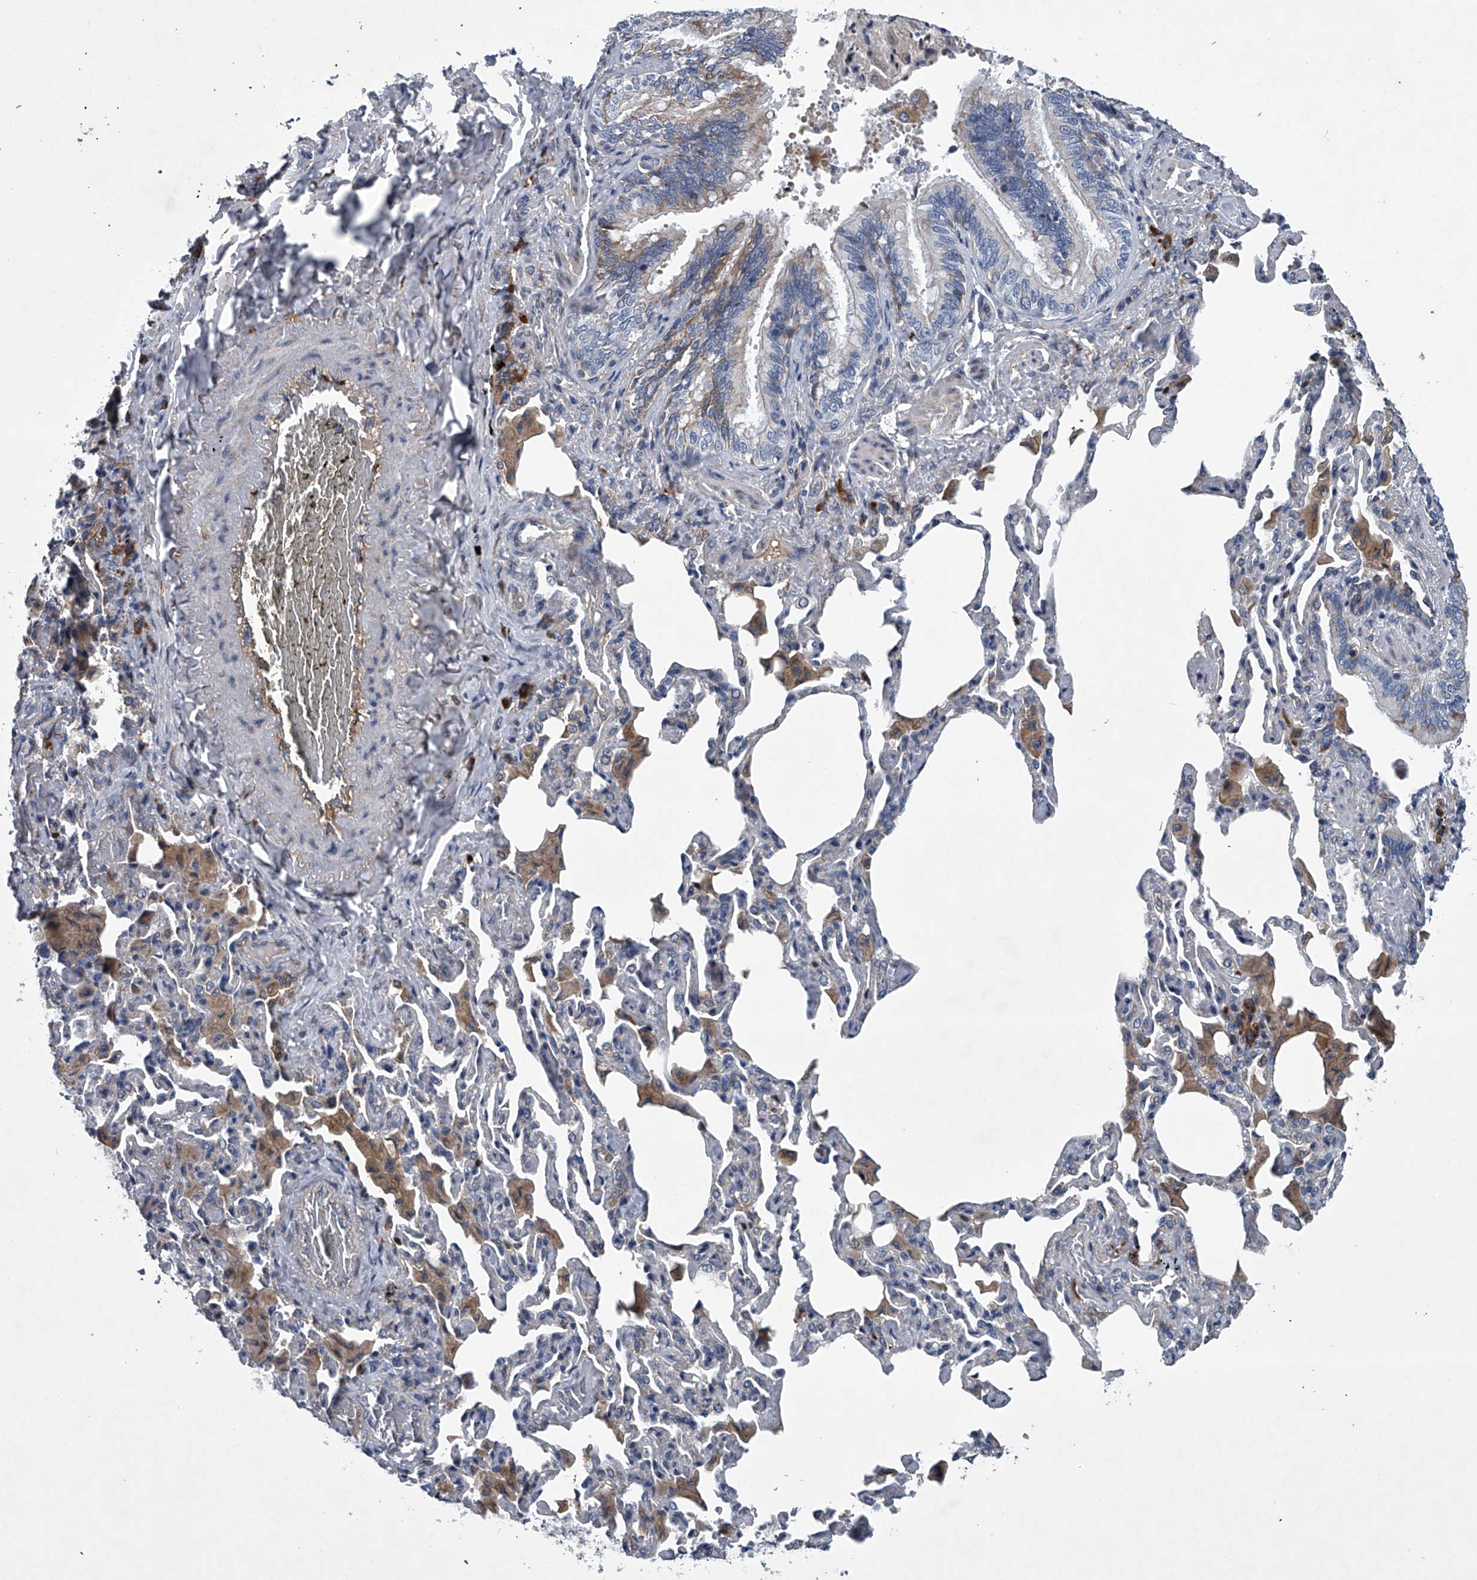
{"staining": {"intensity": "weak", "quantity": "<25%", "location": "cytoplasmic/membranous"}, "tissue": "bronchus", "cell_type": "Respiratory epithelial cells", "image_type": "normal", "snomed": [{"axis": "morphology", "description": "Normal tissue, NOS"}, {"axis": "morphology", "description": "Inflammation, NOS"}, {"axis": "topography", "description": "Lung"}], "caption": "Immunohistochemistry (IHC) image of unremarkable human bronchus stained for a protein (brown), which exhibits no expression in respiratory epithelial cells. (IHC, brightfield microscopy, high magnification).", "gene": "ABCG1", "patient": {"sex": "female", "age": 46}}